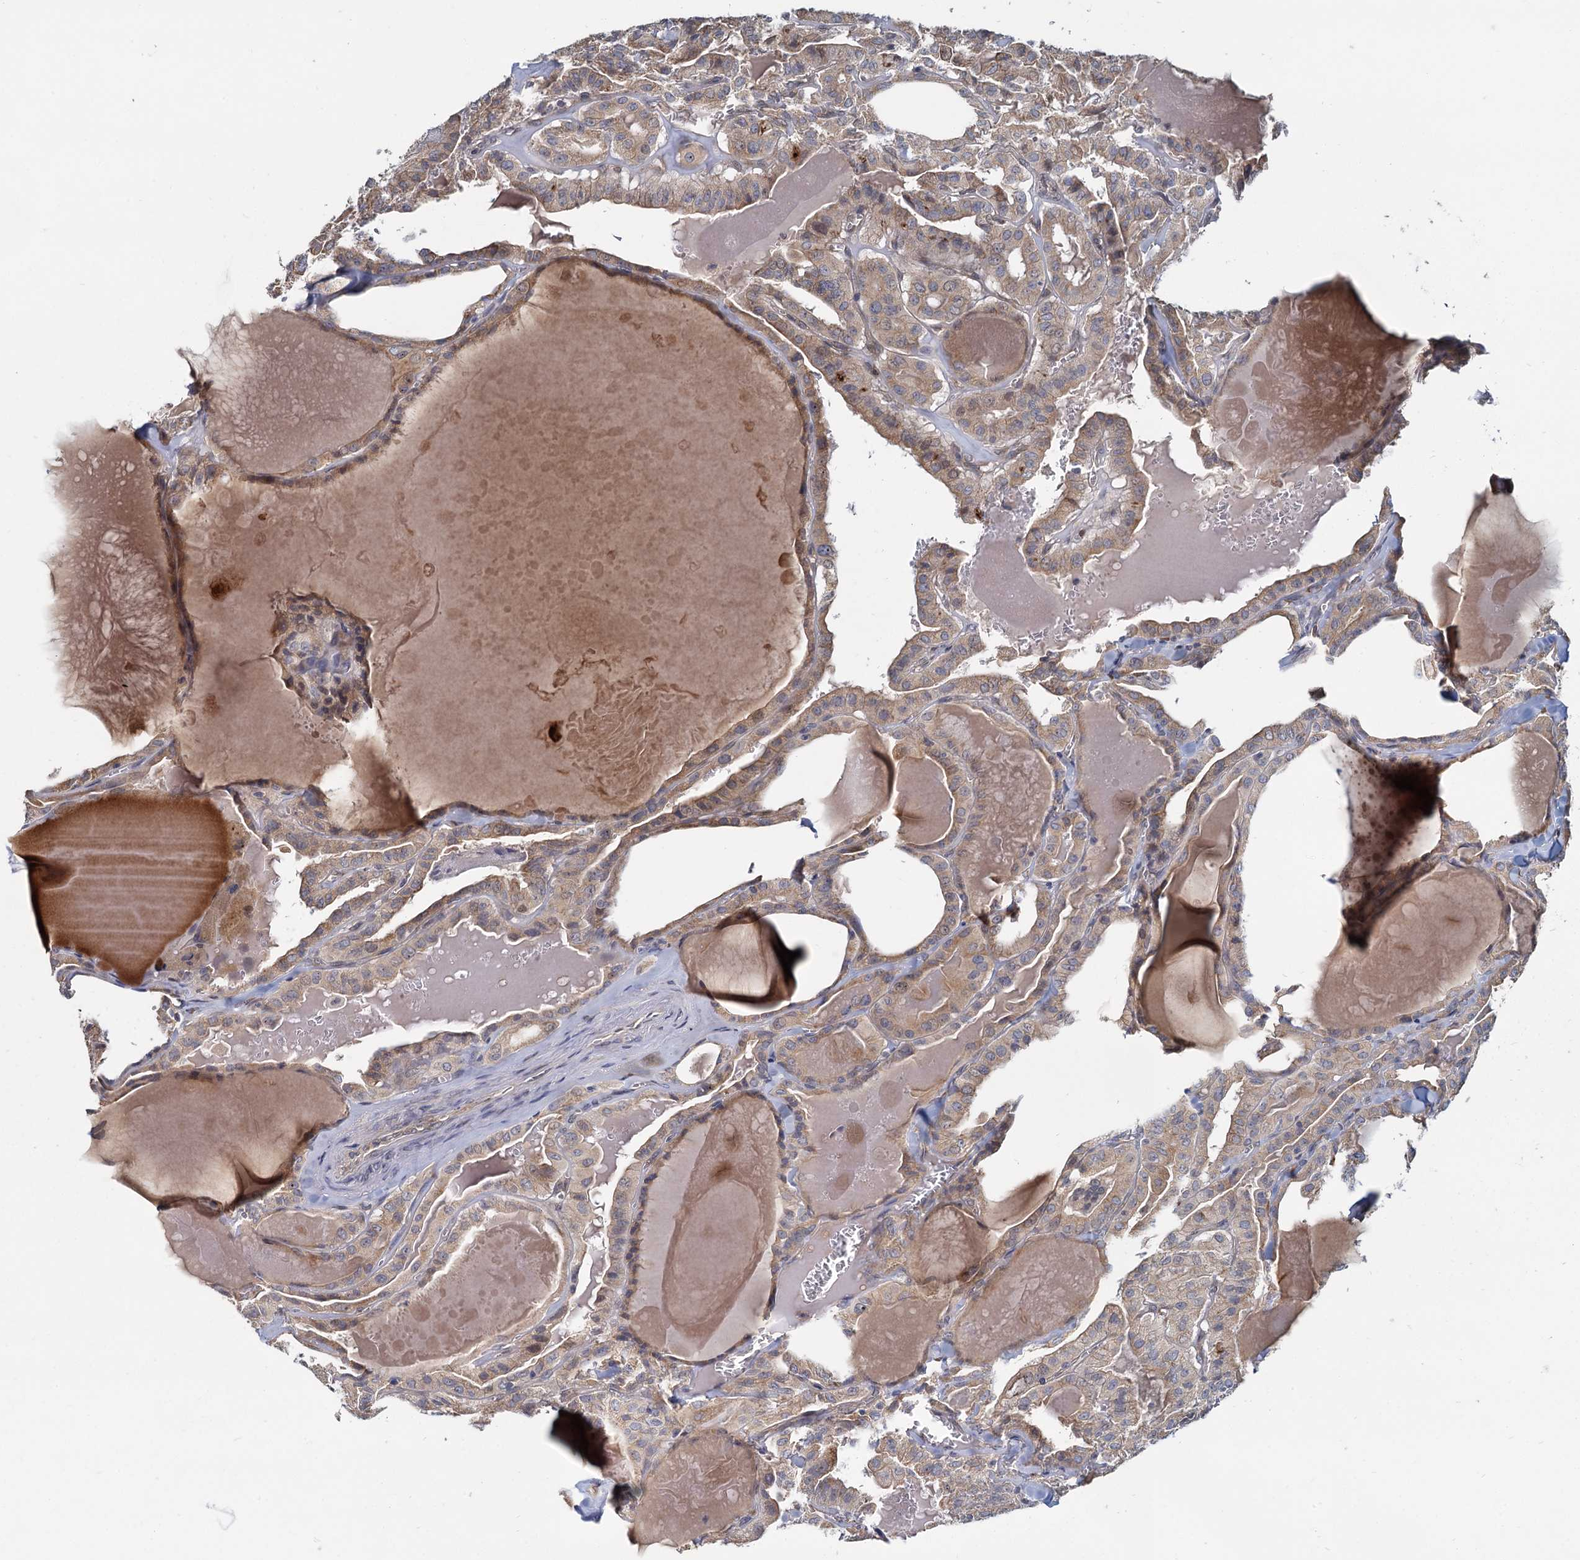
{"staining": {"intensity": "weak", "quantity": ">75%", "location": "cytoplasmic/membranous"}, "tissue": "thyroid cancer", "cell_type": "Tumor cells", "image_type": "cancer", "snomed": [{"axis": "morphology", "description": "Papillary adenocarcinoma, NOS"}, {"axis": "topography", "description": "Thyroid gland"}], "caption": "Immunohistochemistry (IHC) micrograph of neoplastic tissue: human thyroid cancer stained using immunohistochemistry displays low levels of weak protein expression localized specifically in the cytoplasmic/membranous of tumor cells, appearing as a cytoplasmic/membranous brown color.", "gene": "LRRC51", "patient": {"sex": "male", "age": 52}}